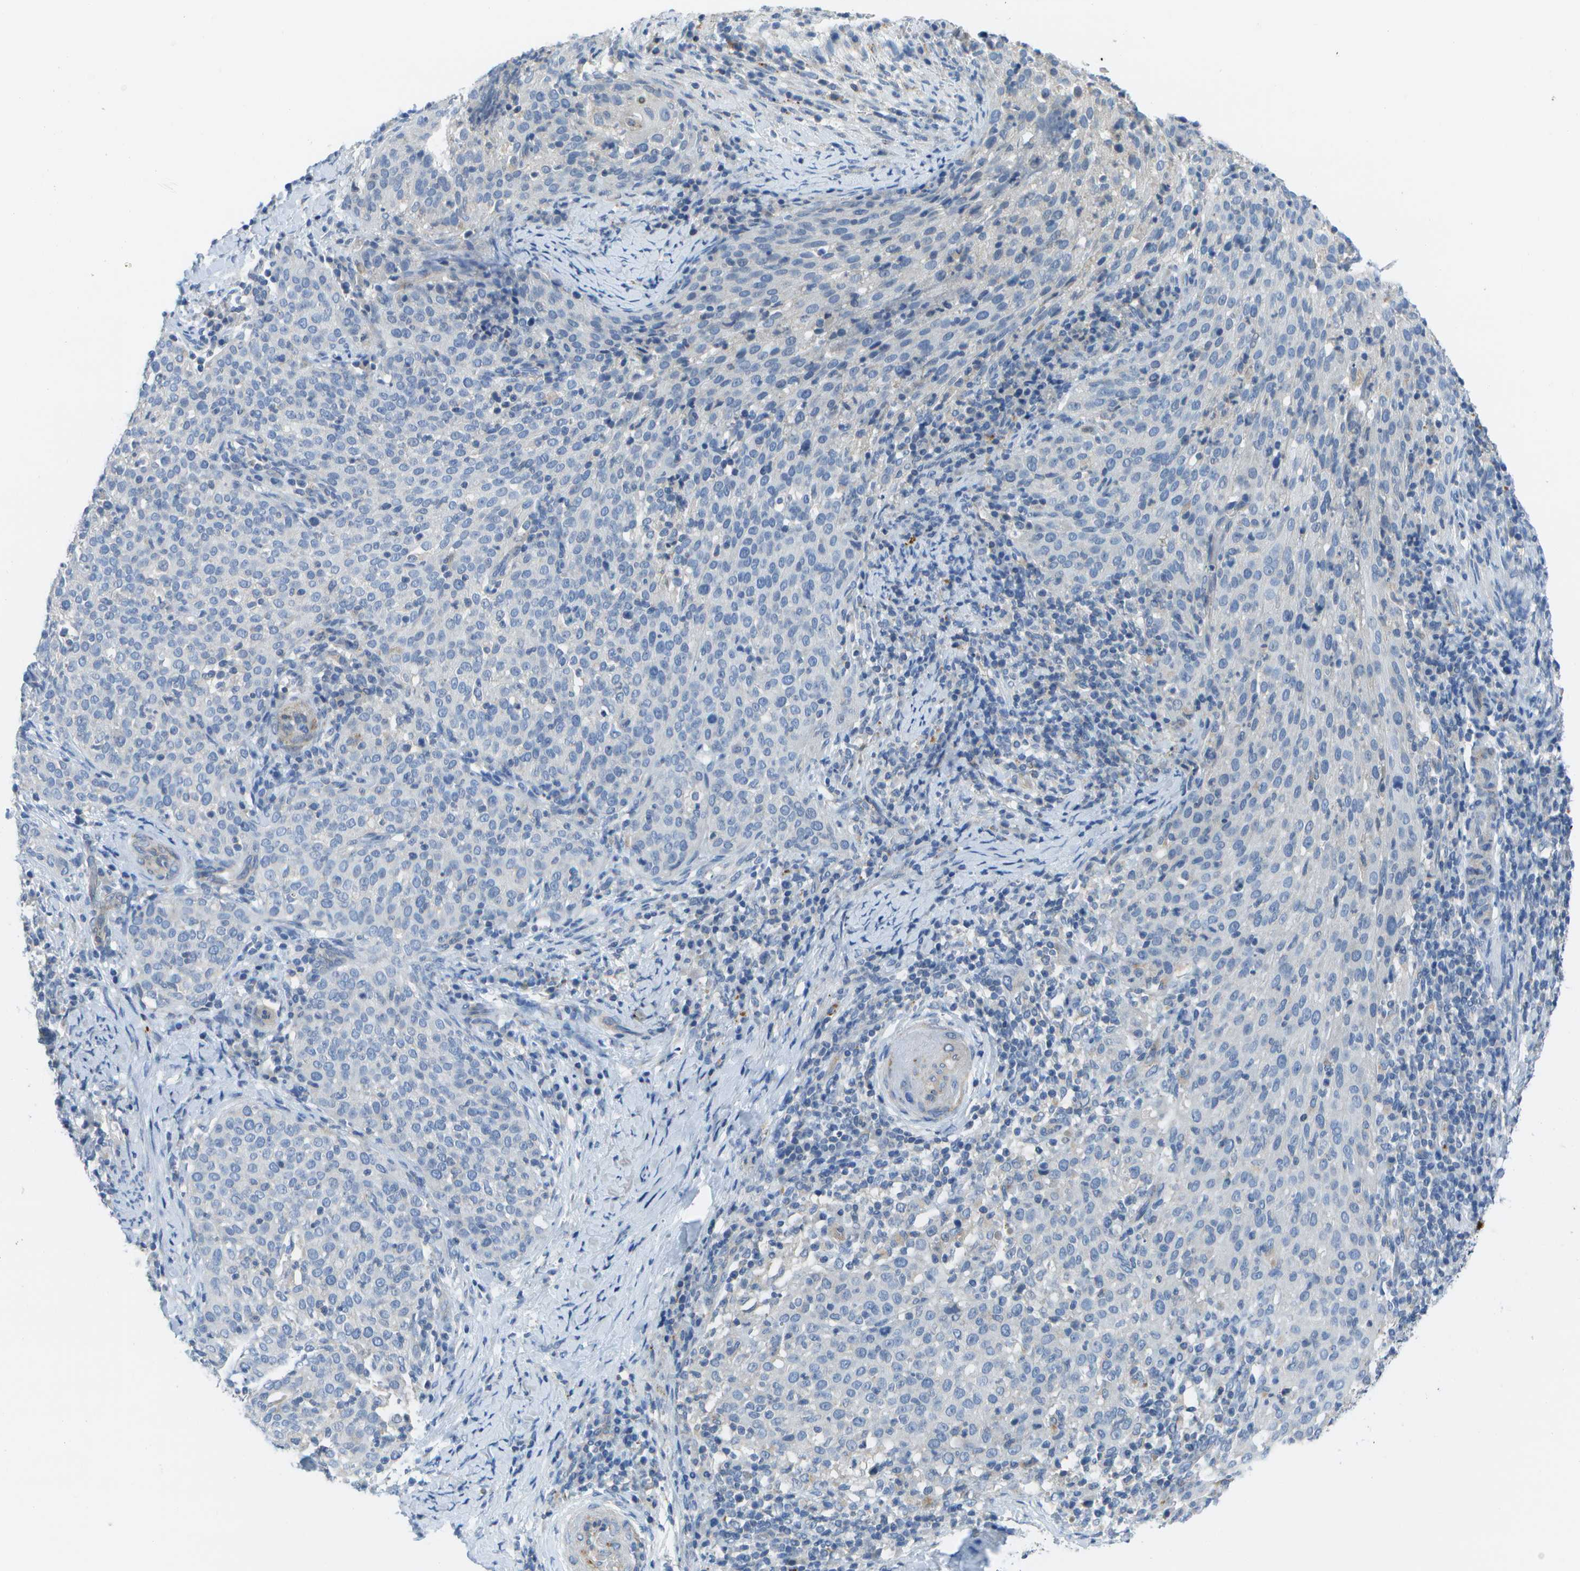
{"staining": {"intensity": "negative", "quantity": "none", "location": "none"}, "tissue": "cervical cancer", "cell_type": "Tumor cells", "image_type": "cancer", "snomed": [{"axis": "morphology", "description": "Squamous cell carcinoma, NOS"}, {"axis": "topography", "description": "Cervix"}], "caption": "A micrograph of human cervical squamous cell carcinoma is negative for staining in tumor cells.", "gene": "DCT", "patient": {"sex": "female", "age": 51}}